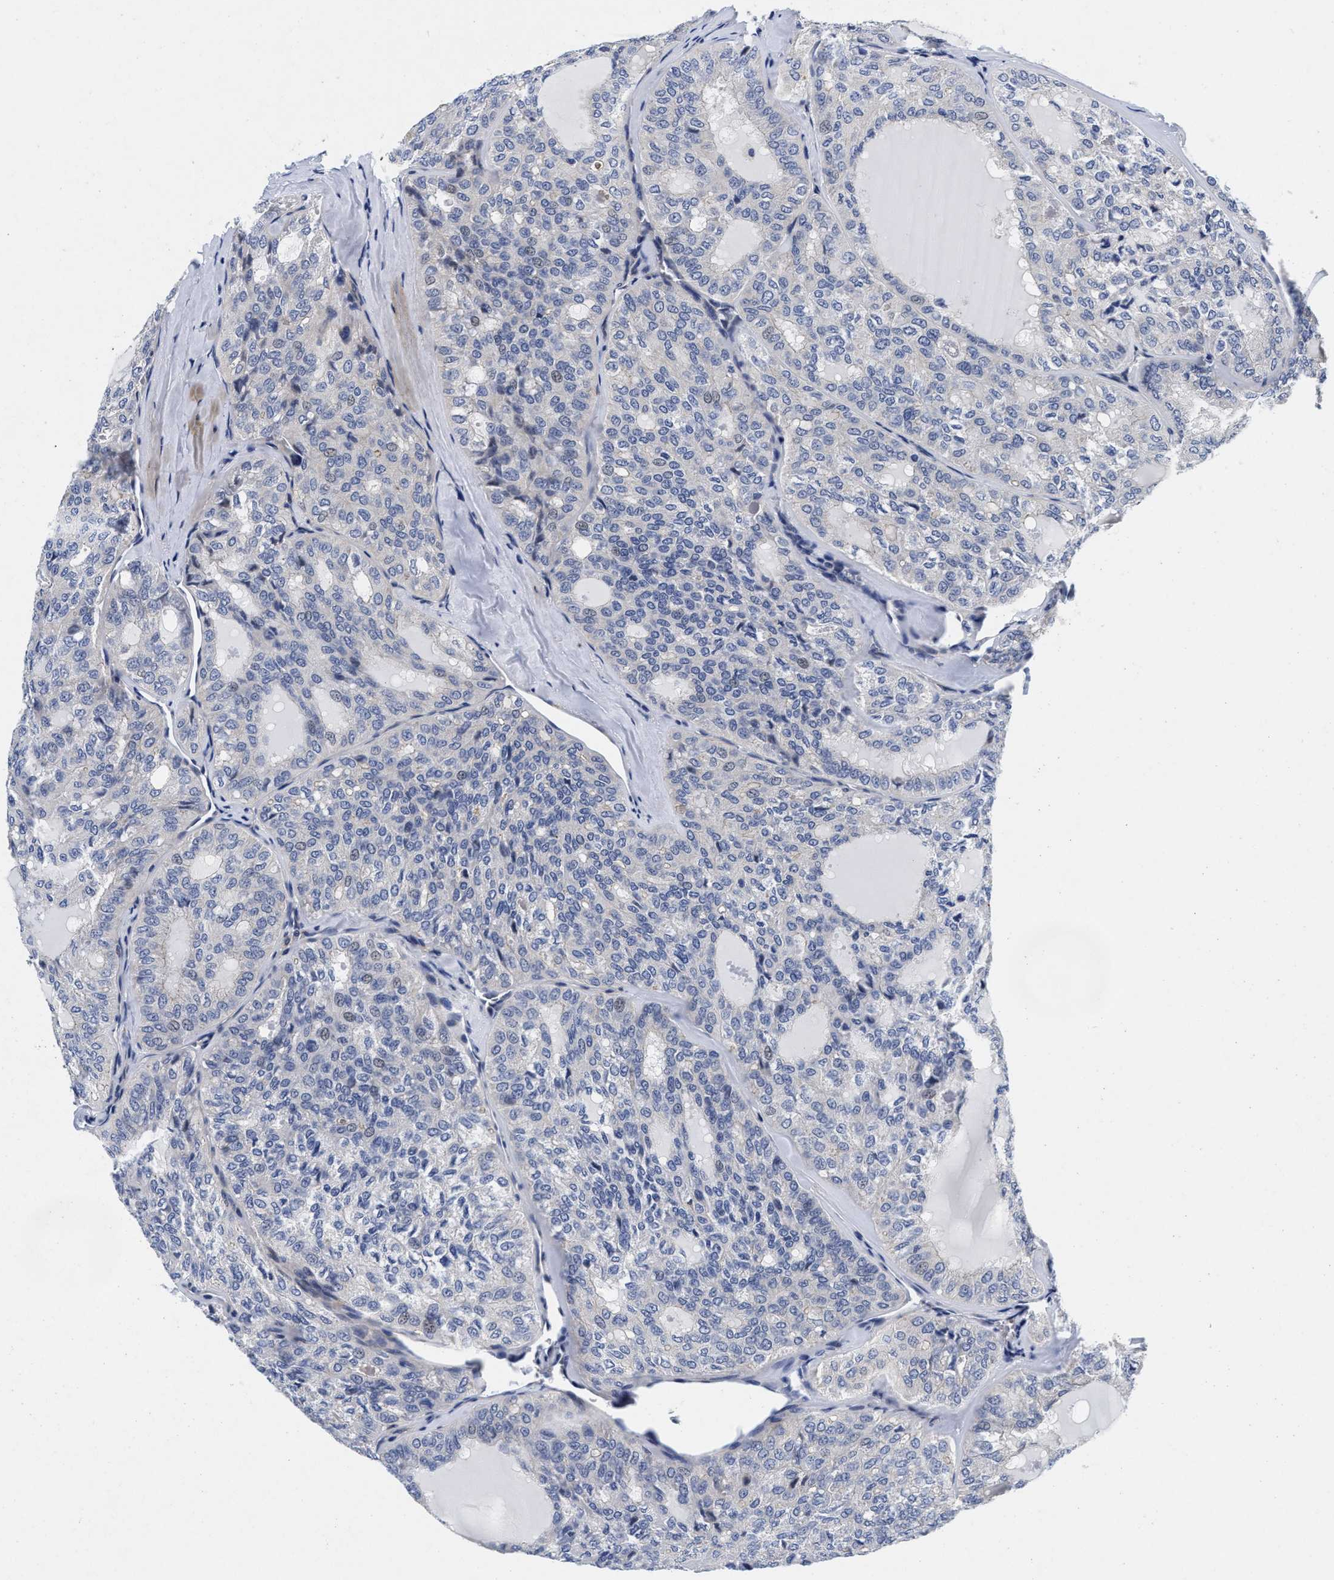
{"staining": {"intensity": "negative", "quantity": "none", "location": "none"}, "tissue": "thyroid cancer", "cell_type": "Tumor cells", "image_type": "cancer", "snomed": [{"axis": "morphology", "description": "Follicular adenoma carcinoma, NOS"}, {"axis": "topography", "description": "Thyroid gland"}], "caption": "Photomicrograph shows no significant protein expression in tumor cells of thyroid cancer.", "gene": "LAD1", "patient": {"sex": "male", "age": 75}}